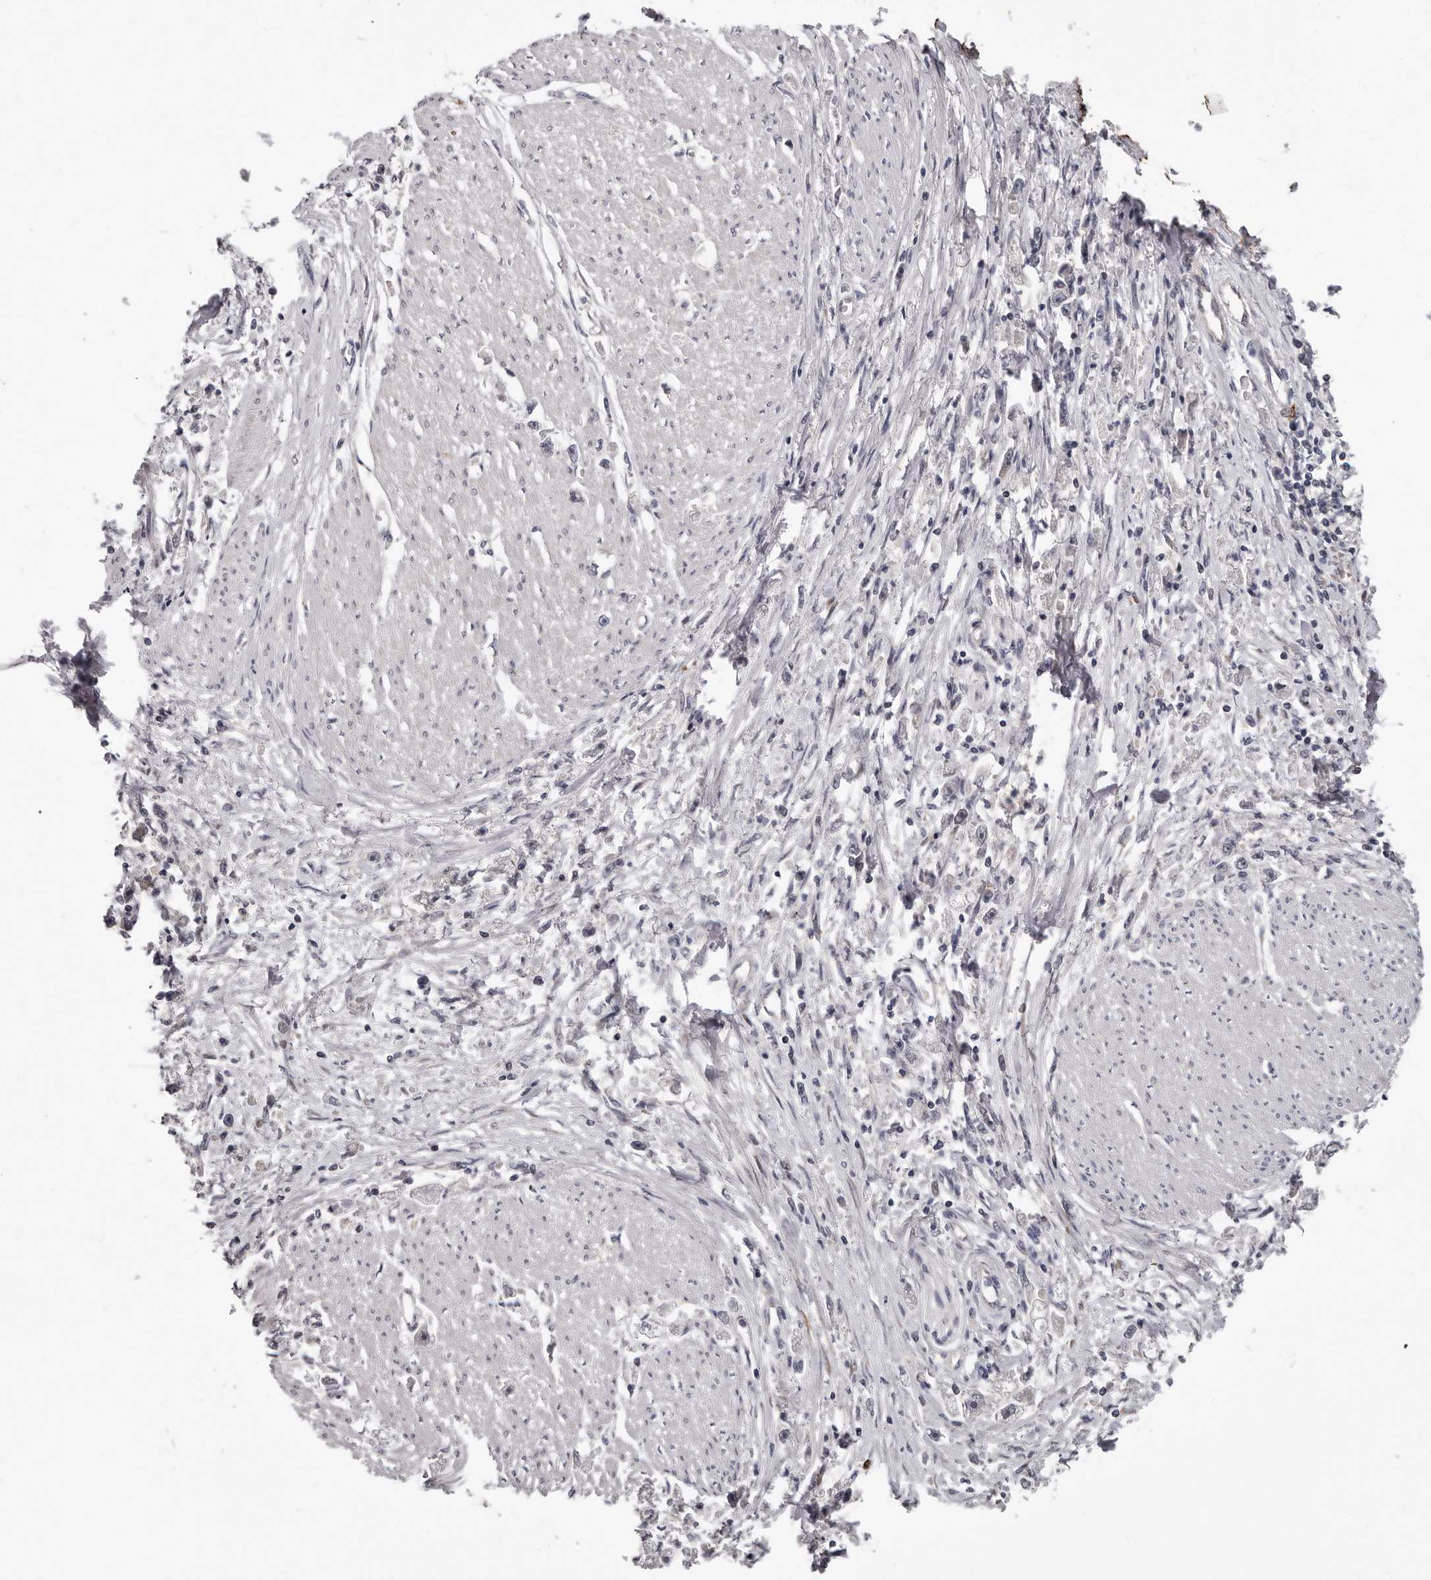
{"staining": {"intensity": "negative", "quantity": "none", "location": "none"}, "tissue": "stomach cancer", "cell_type": "Tumor cells", "image_type": "cancer", "snomed": [{"axis": "morphology", "description": "Adenocarcinoma, NOS"}, {"axis": "topography", "description": "Stomach"}], "caption": "High power microscopy photomicrograph of an immunohistochemistry (IHC) photomicrograph of adenocarcinoma (stomach), revealing no significant staining in tumor cells. (DAB IHC with hematoxylin counter stain).", "gene": "MED8", "patient": {"sex": "female", "age": 59}}